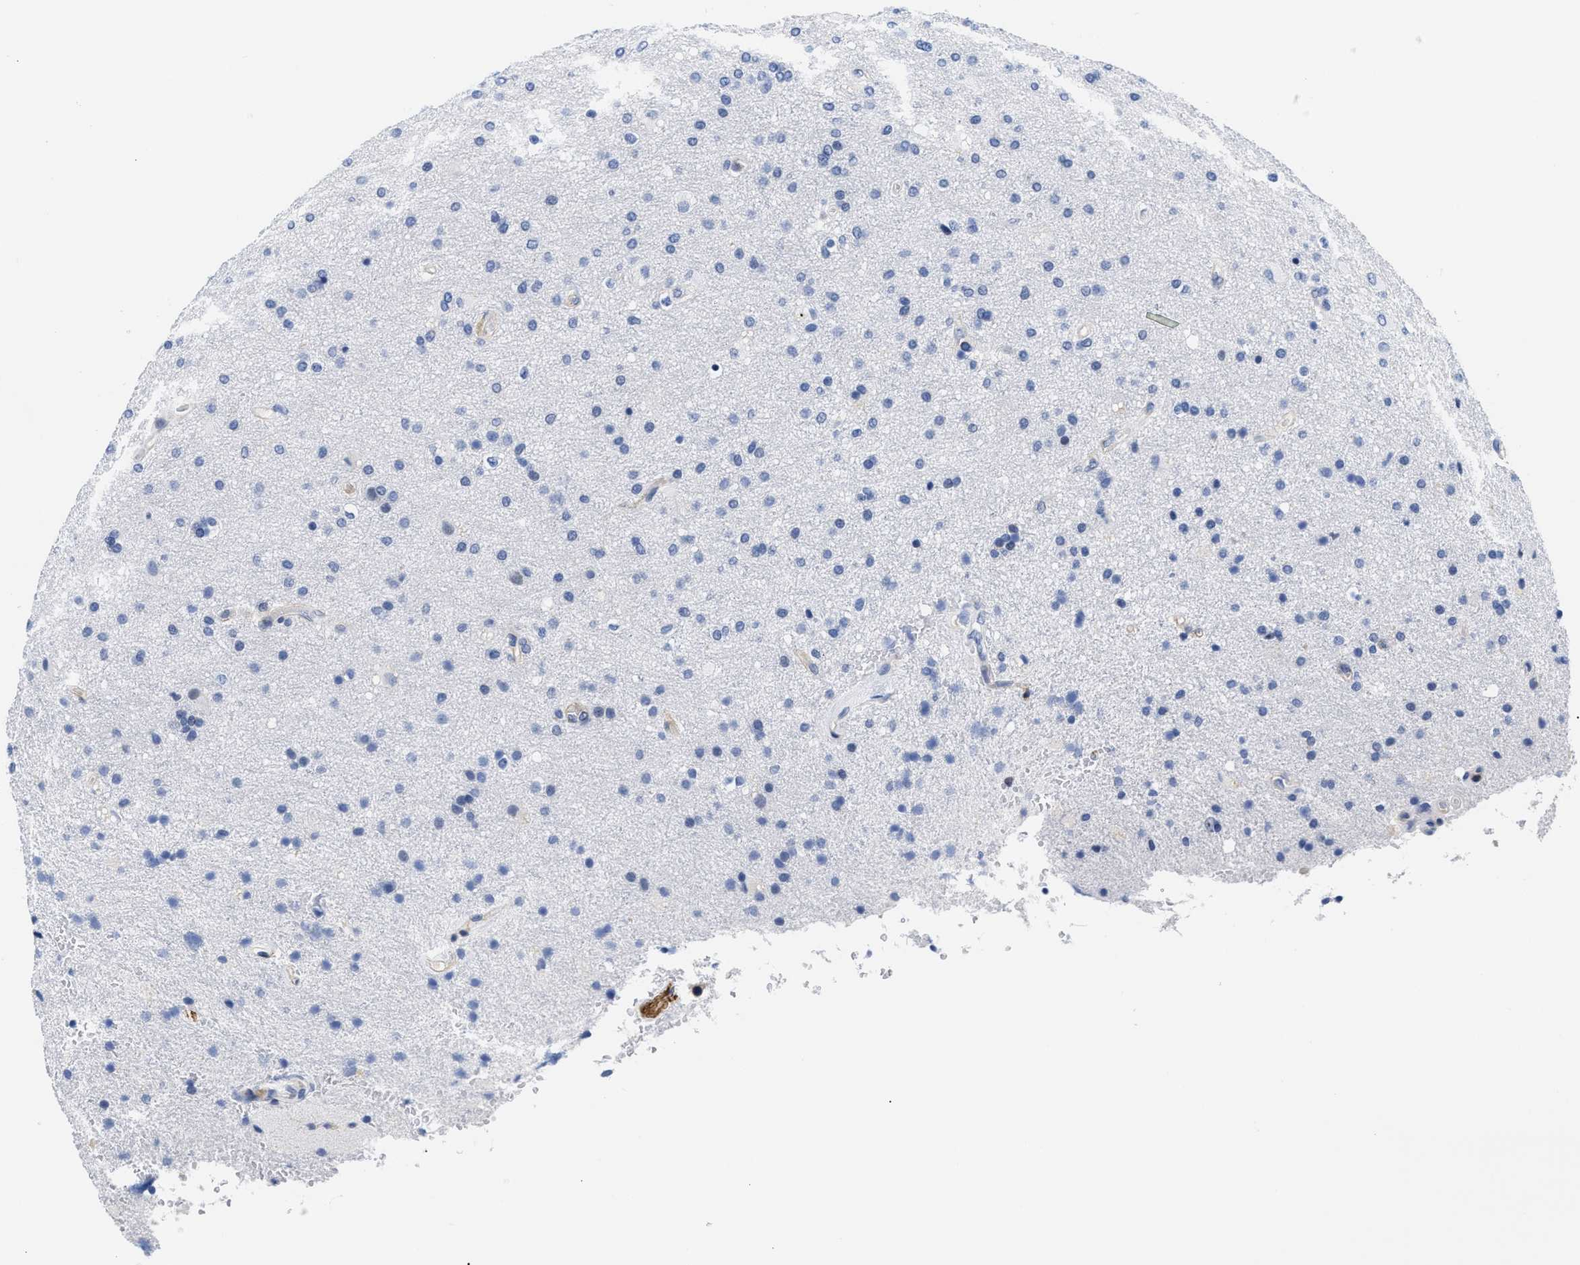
{"staining": {"intensity": "negative", "quantity": "none", "location": "none"}, "tissue": "glioma", "cell_type": "Tumor cells", "image_type": "cancer", "snomed": [{"axis": "morphology", "description": "Glioma, malignant, High grade"}, {"axis": "topography", "description": "Brain"}], "caption": "IHC photomicrograph of human glioma stained for a protein (brown), which demonstrates no staining in tumor cells.", "gene": "TRIM29", "patient": {"sex": "male", "age": 72}}